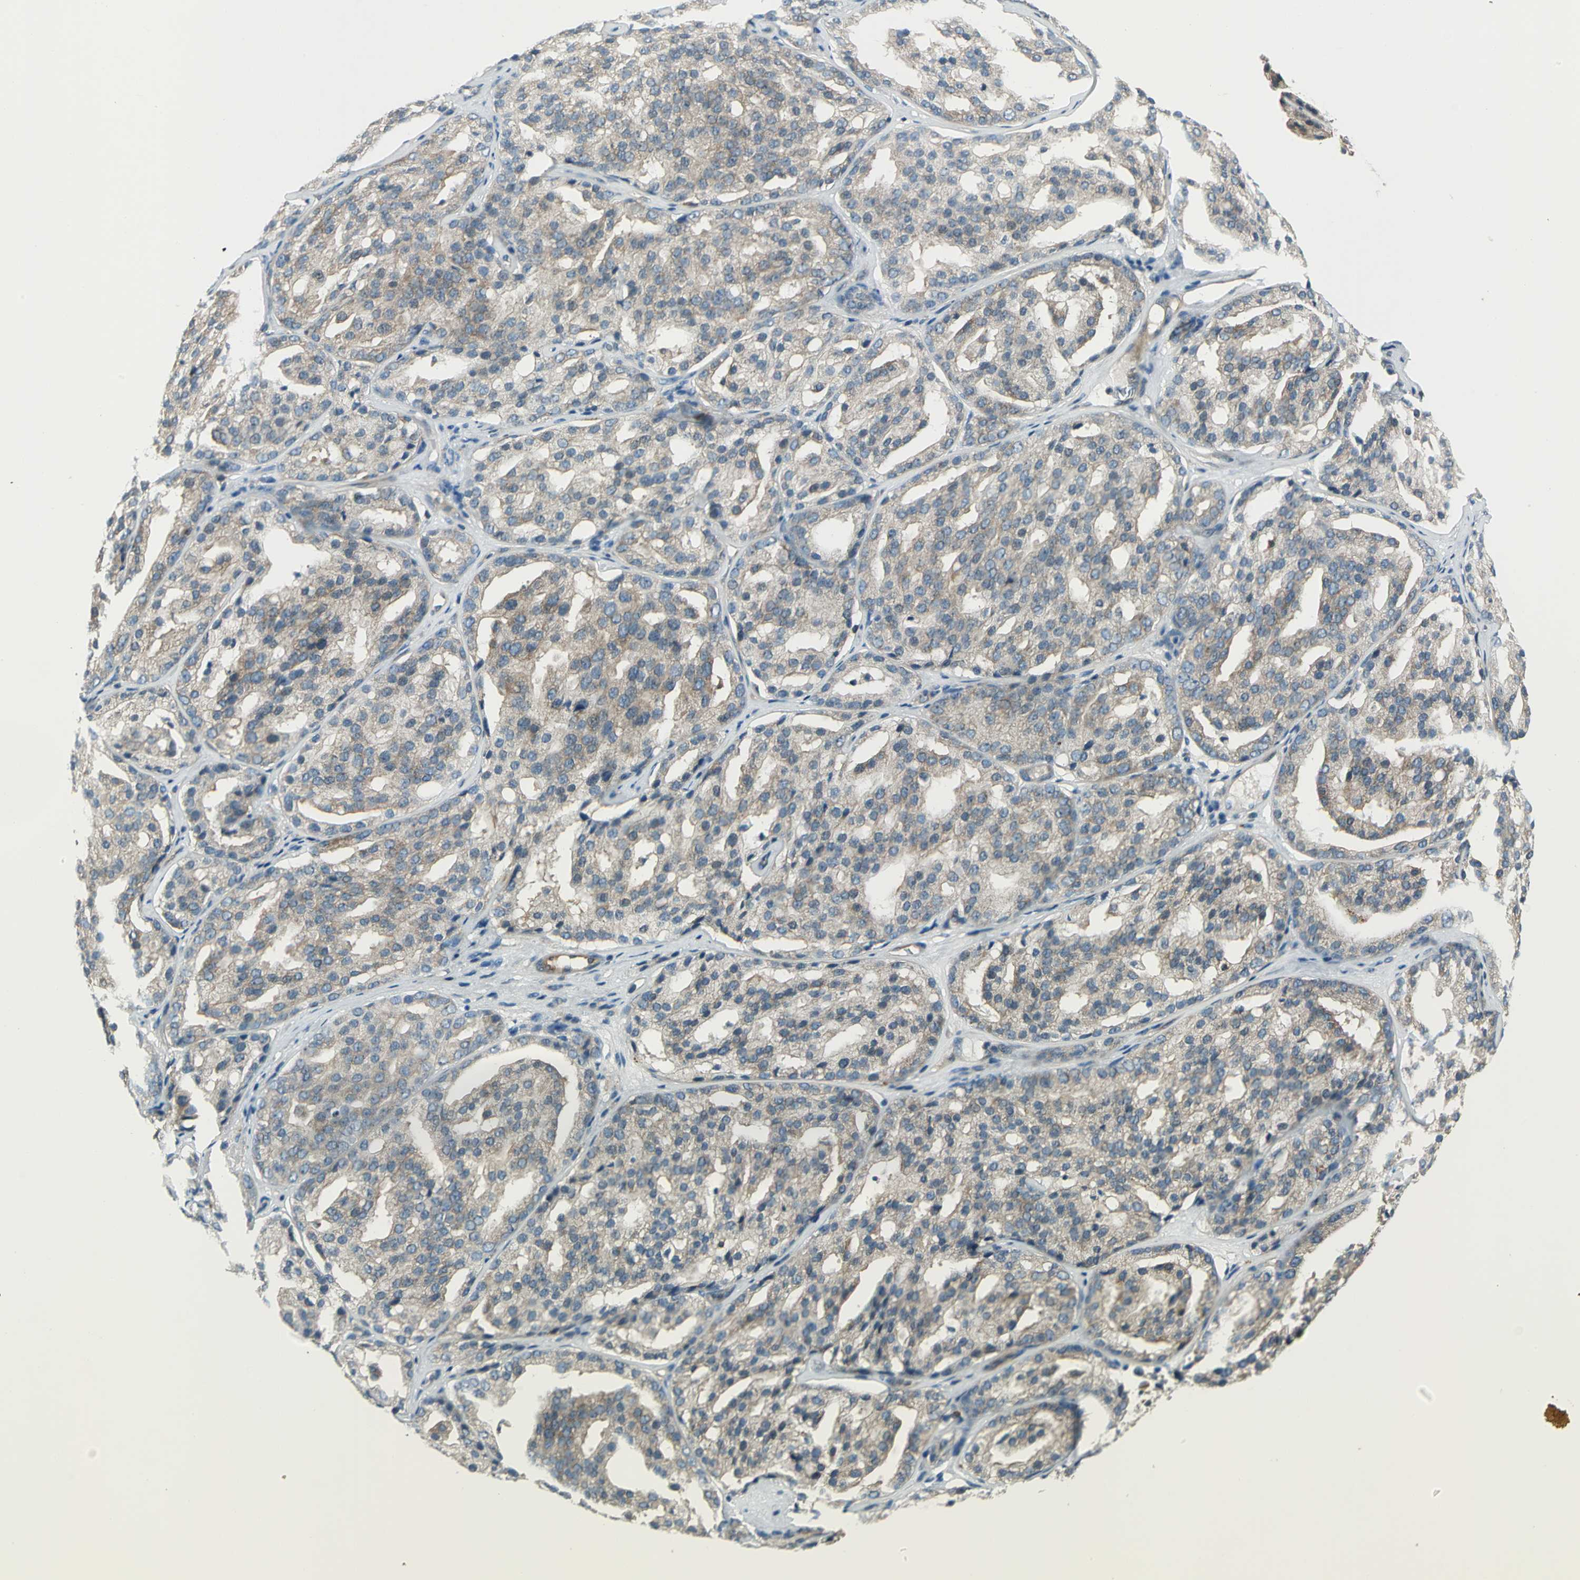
{"staining": {"intensity": "weak", "quantity": ">75%", "location": "cytoplasmic/membranous"}, "tissue": "prostate cancer", "cell_type": "Tumor cells", "image_type": "cancer", "snomed": [{"axis": "morphology", "description": "Adenocarcinoma, High grade"}, {"axis": "topography", "description": "Prostate"}], "caption": "Human prostate high-grade adenocarcinoma stained with a protein marker displays weak staining in tumor cells.", "gene": "PRKAA1", "patient": {"sex": "male", "age": 64}}